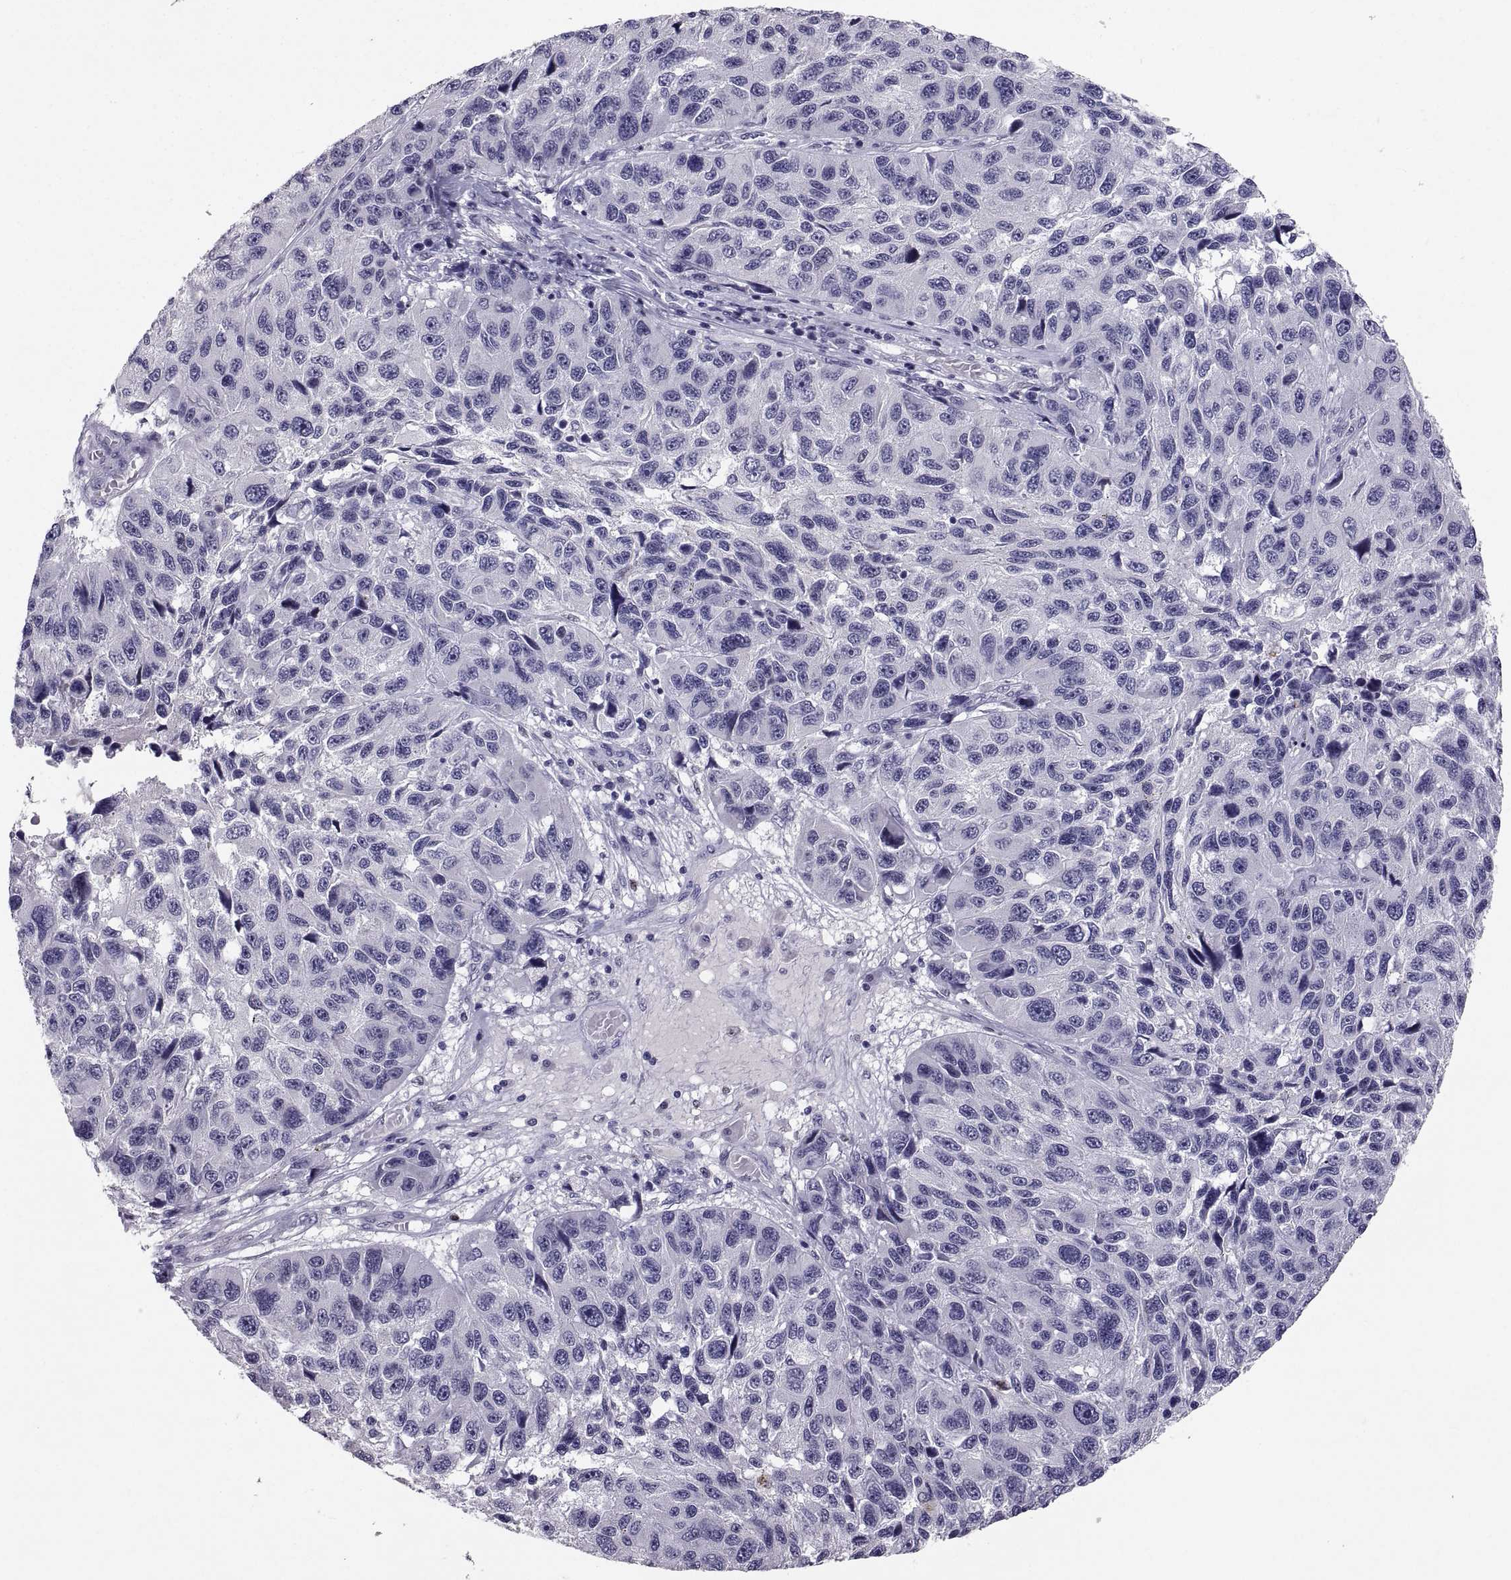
{"staining": {"intensity": "negative", "quantity": "none", "location": "none"}, "tissue": "melanoma", "cell_type": "Tumor cells", "image_type": "cancer", "snomed": [{"axis": "morphology", "description": "Malignant melanoma, NOS"}, {"axis": "topography", "description": "Skin"}], "caption": "This photomicrograph is of malignant melanoma stained with immunohistochemistry (IHC) to label a protein in brown with the nuclei are counter-stained blue. There is no expression in tumor cells.", "gene": "SOX21", "patient": {"sex": "male", "age": 53}}